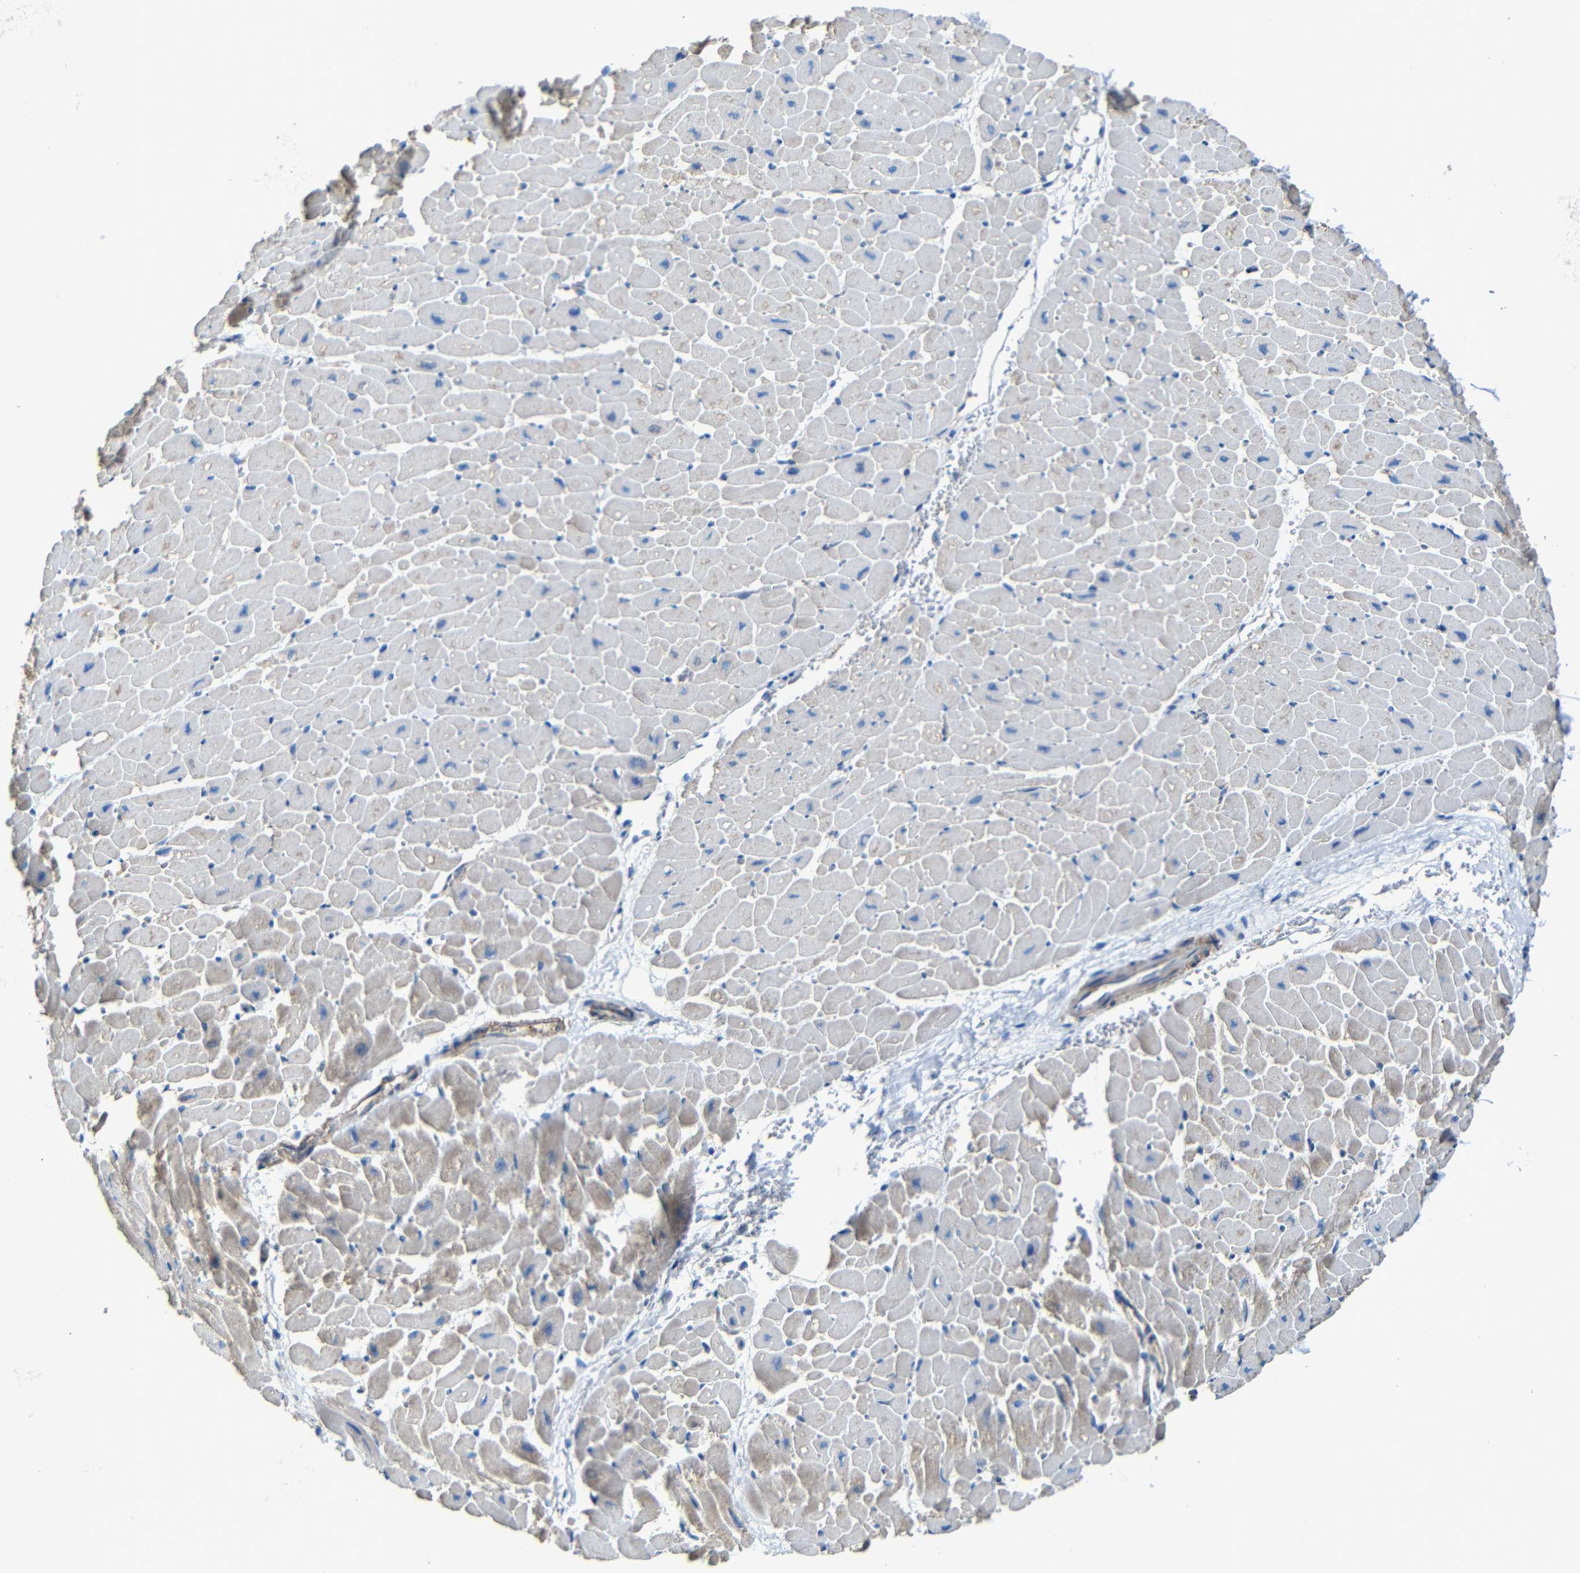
{"staining": {"intensity": "weak", "quantity": "25%-75%", "location": "cytoplasmic/membranous"}, "tissue": "heart muscle", "cell_type": "Cardiomyocytes", "image_type": "normal", "snomed": [{"axis": "morphology", "description": "Normal tissue, NOS"}, {"axis": "topography", "description": "Heart"}], "caption": "Protein staining shows weak cytoplasmic/membranous expression in about 25%-75% of cardiomyocytes in unremarkable heart muscle.", "gene": "INTS6L", "patient": {"sex": "male", "age": 45}}